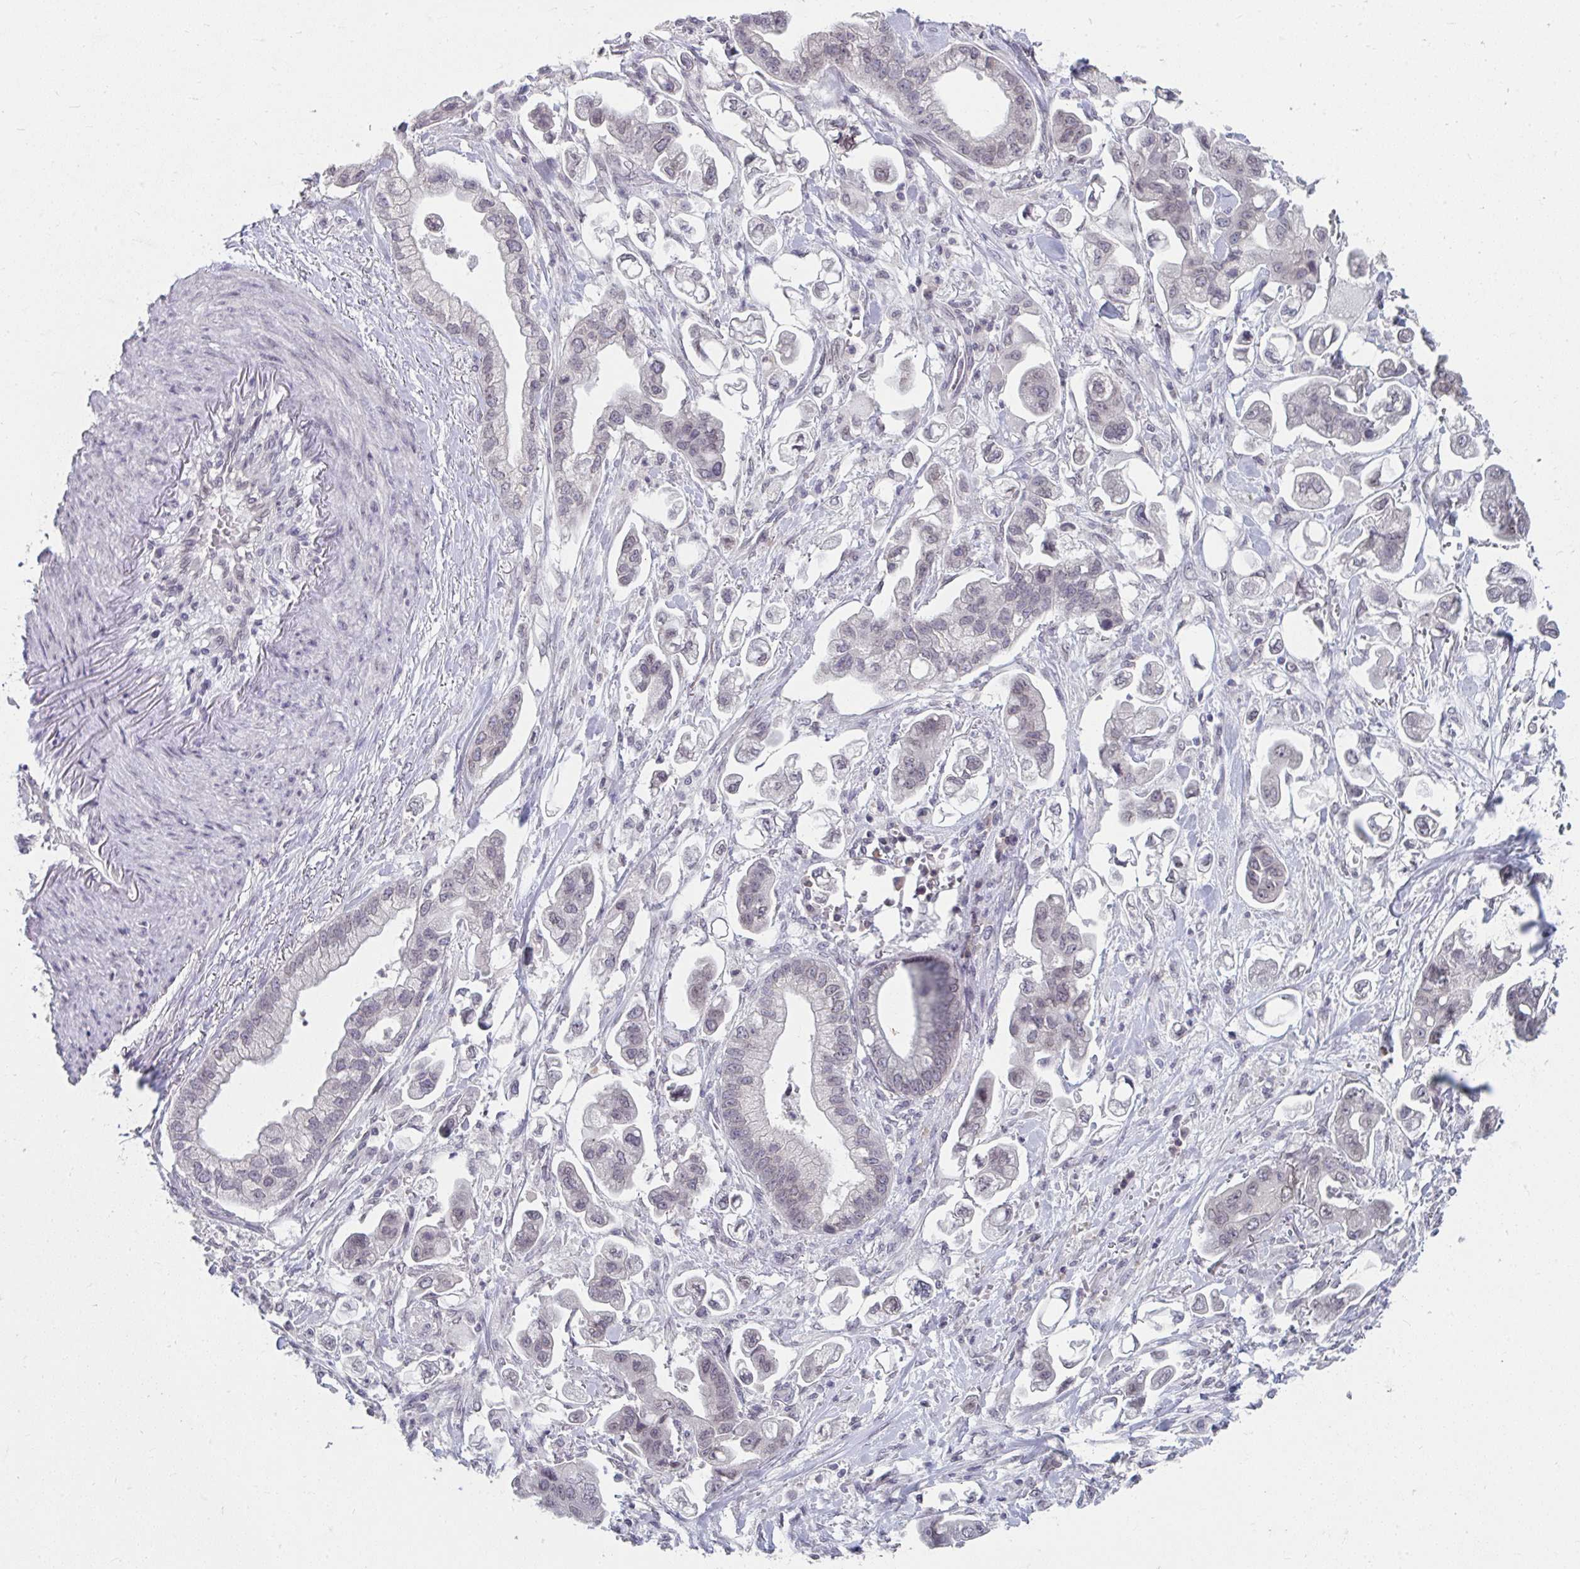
{"staining": {"intensity": "weak", "quantity": "25%-75%", "location": "nuclear"}, "tissue": "stomach cancer", "cell_type": "Tumor cells", "image_type": "cancer", "snomed": [{"axis": "morphology", "description": "Adenocarcinoma, NOS"}, {"axis": "topography", "description": "Stomach"}], "caption": "Tumor cells exhibit low levels of weak nuclear positivity in approximately 25%-75% of cells in stomach cancer (adenocarcinoma).", "gene": "NUP133", "patient": {"sex": "male", "age": 62}}